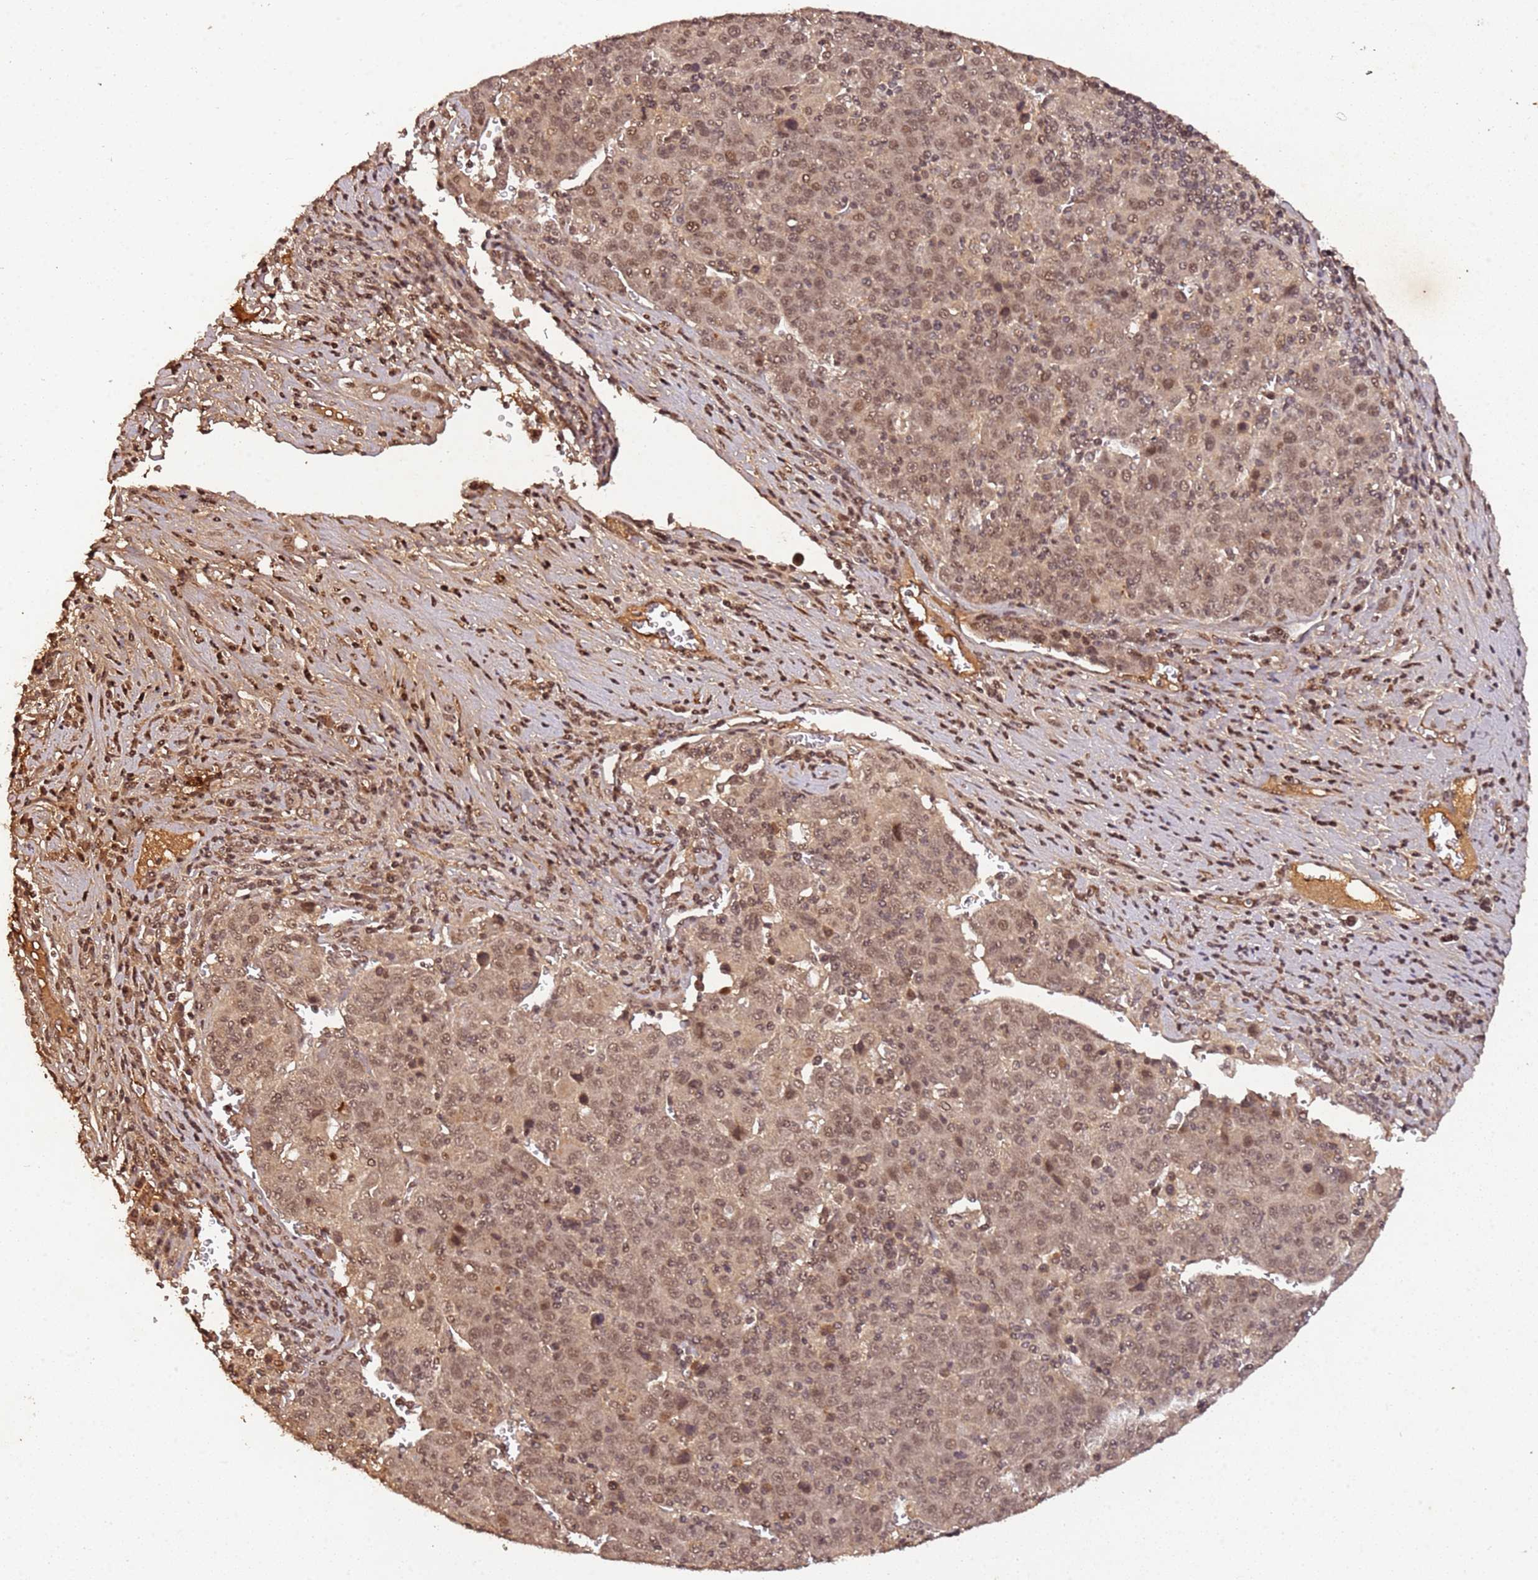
{"staining": {"intensity": "moderate", "quantity": ">75%", "location": "nuclear"}, "tissue": "liver cancer", "cell_type": "Tumor cells", "image_type": "cancer", "snomed": [{"axis": "morphology", "description": "Carcinoma, Hepatocellular, NOS"}, {"axis": "topography", "description": "Liver"}], "caption": "High-magnification brightfield microscopy of liver hepatocellular carcinoma stained with DAB (3,3'-diaminobenzidine) (brown) and counterstained with hematoxylin (blue). tumor cells exhibit moderate nuclear positivity is seen in approximately>75% of cells.", "gene": "COL1A2", "patient": {"sex": "female", "age": 53}}